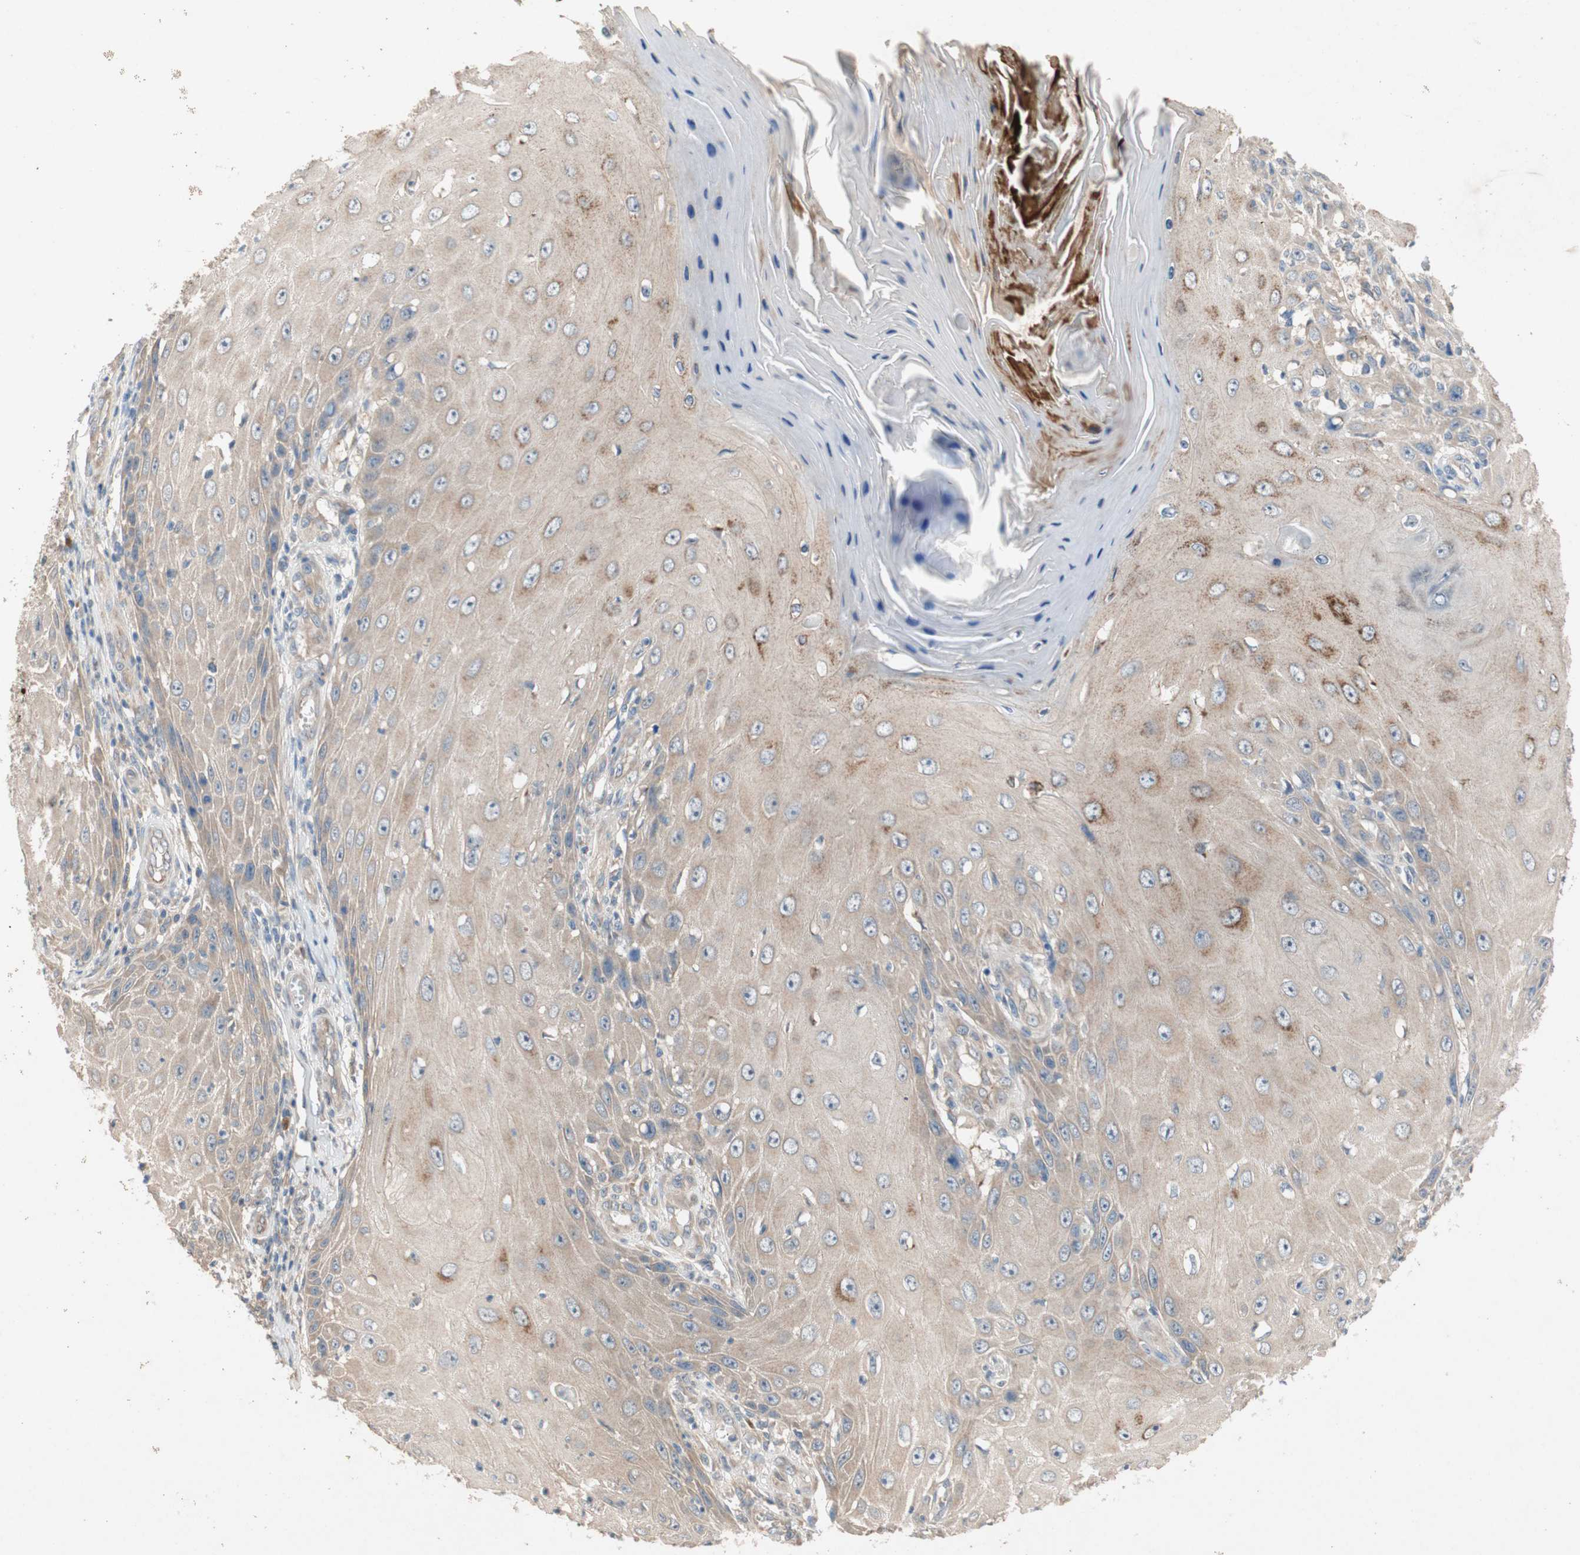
{"staining": {"intensity": "weak", "quantity": ">75%", "location": "cytoplasmic/membranous"}, "tissue": "skin cancer", "cell_type": "Tumor cells", "image_type": "cancer", "snomed": [{"axis": "morphology", "description": "Squamous cell carcinoma, NOS"}, {"axis": "topography", "description": "Skin"}], "caption": "IHC staining of skin cancer (squamous cell carcinoma), which exhibits low levels of weak cytoplasmic/membranous staining in approximately >75% of tumor cells indicating weak cytoplasmic/membranous protein positivity. The staining was performed using DAB (3,3'-diaminobenzidine) (brown) for protein detection and nuclei were counterstained in hematoxylin (blue).", "gene": "NCLN", "patient": {"sex": "female", "age": 73}}